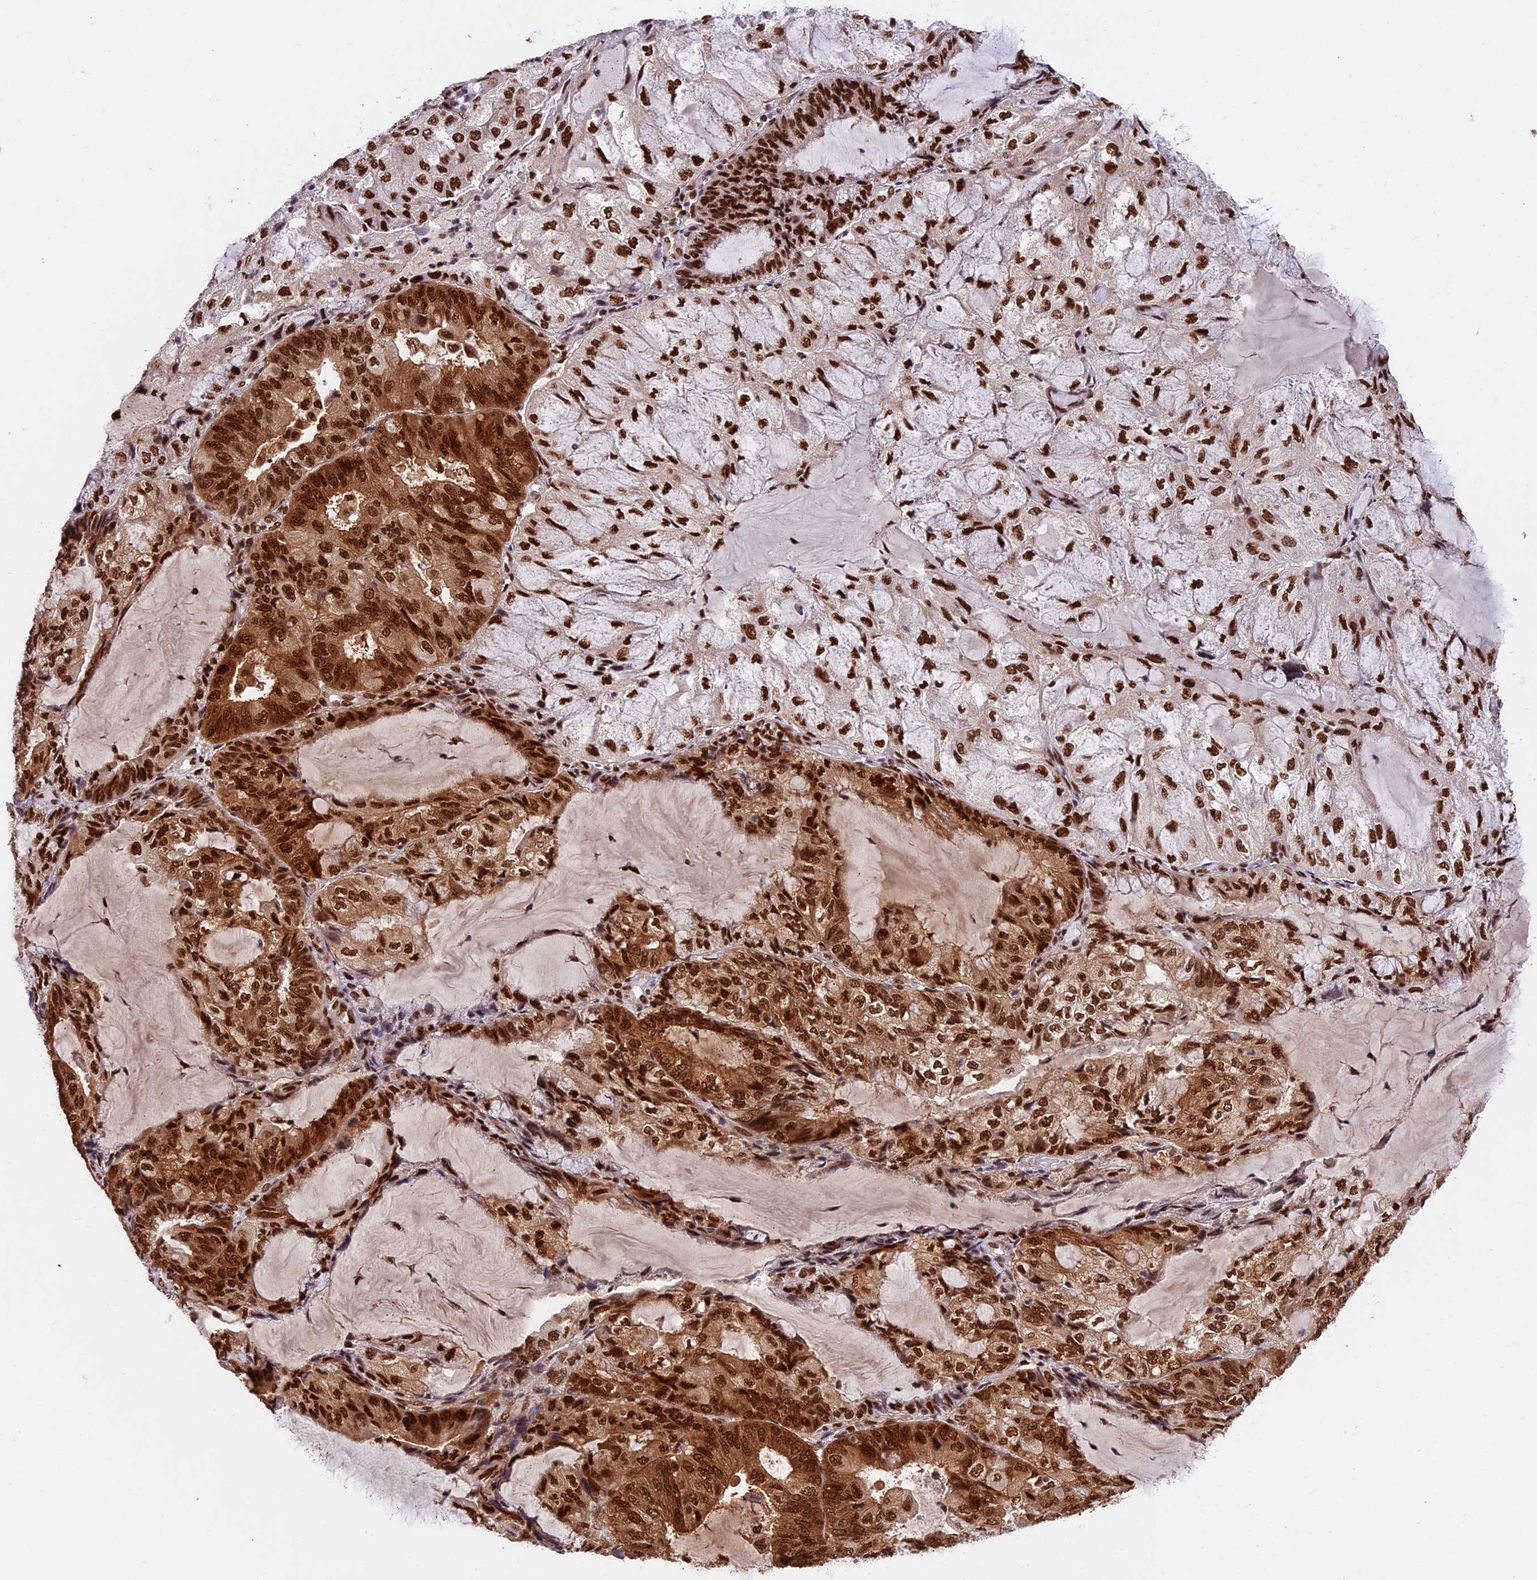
{"staining": {"intensity": "strong", "quantity": ">75%", "location": "cytoplasmic/membranous,nuclear"}, "tissue": "endometrial cancer", "cell_type": "Tumor cells", "image_type": "cancer", "snomed": [{"axis": "morphology", "description": "Adenocarcinoma, NOS"}, {"axis": "topography", "description": "Endometrium"}], "caption": "Immunohistochemistry (IHC) micrograph of endometrial adenocarcinoma stained for a protein (brown), which demonstrates high levels of strong cytoplasmic/membranous and nuclear expression in about >75% of tumor cells.", "gene": "RAMAC", "patient": {"sex": "female", "age": 81}}